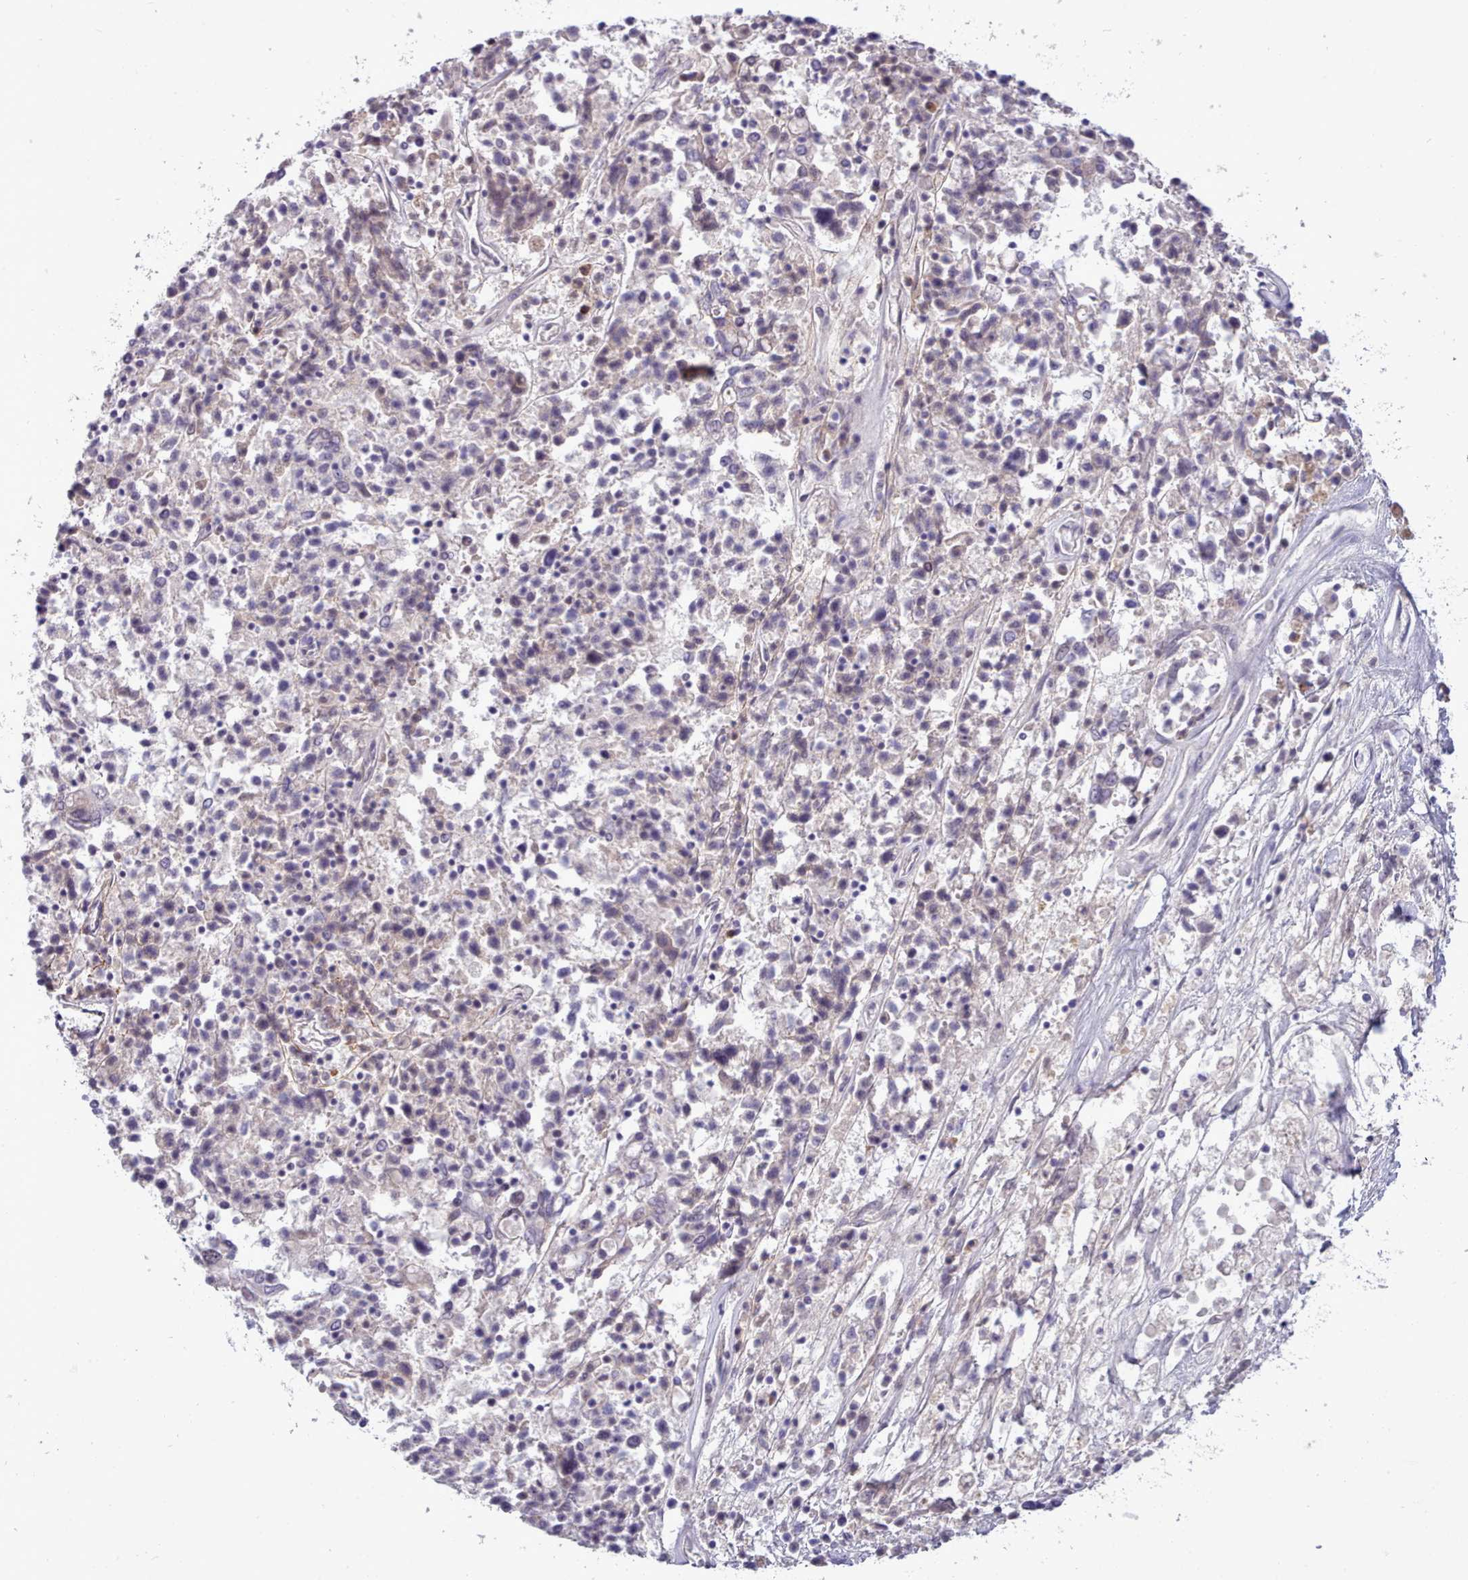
{"staining": {"intensity": "negative", "quantity": "none", "location": "none"}, "tissue": "ovarian cancer", "cell_type": "Tumor cells", "image_type": "cancer", "snomed": [{"axis": "morphology", "description": "Carcinoma, endometroid"}, {"axis": "topography", "description": "Ovary"}], "caption": "Immunohistochemical staining of human endometroid carcinoma (ovarian) reveals no significant positivity in tumor cells.", "gene": "CYP2A13", "patient": {"sex": "female", "age": 62}}